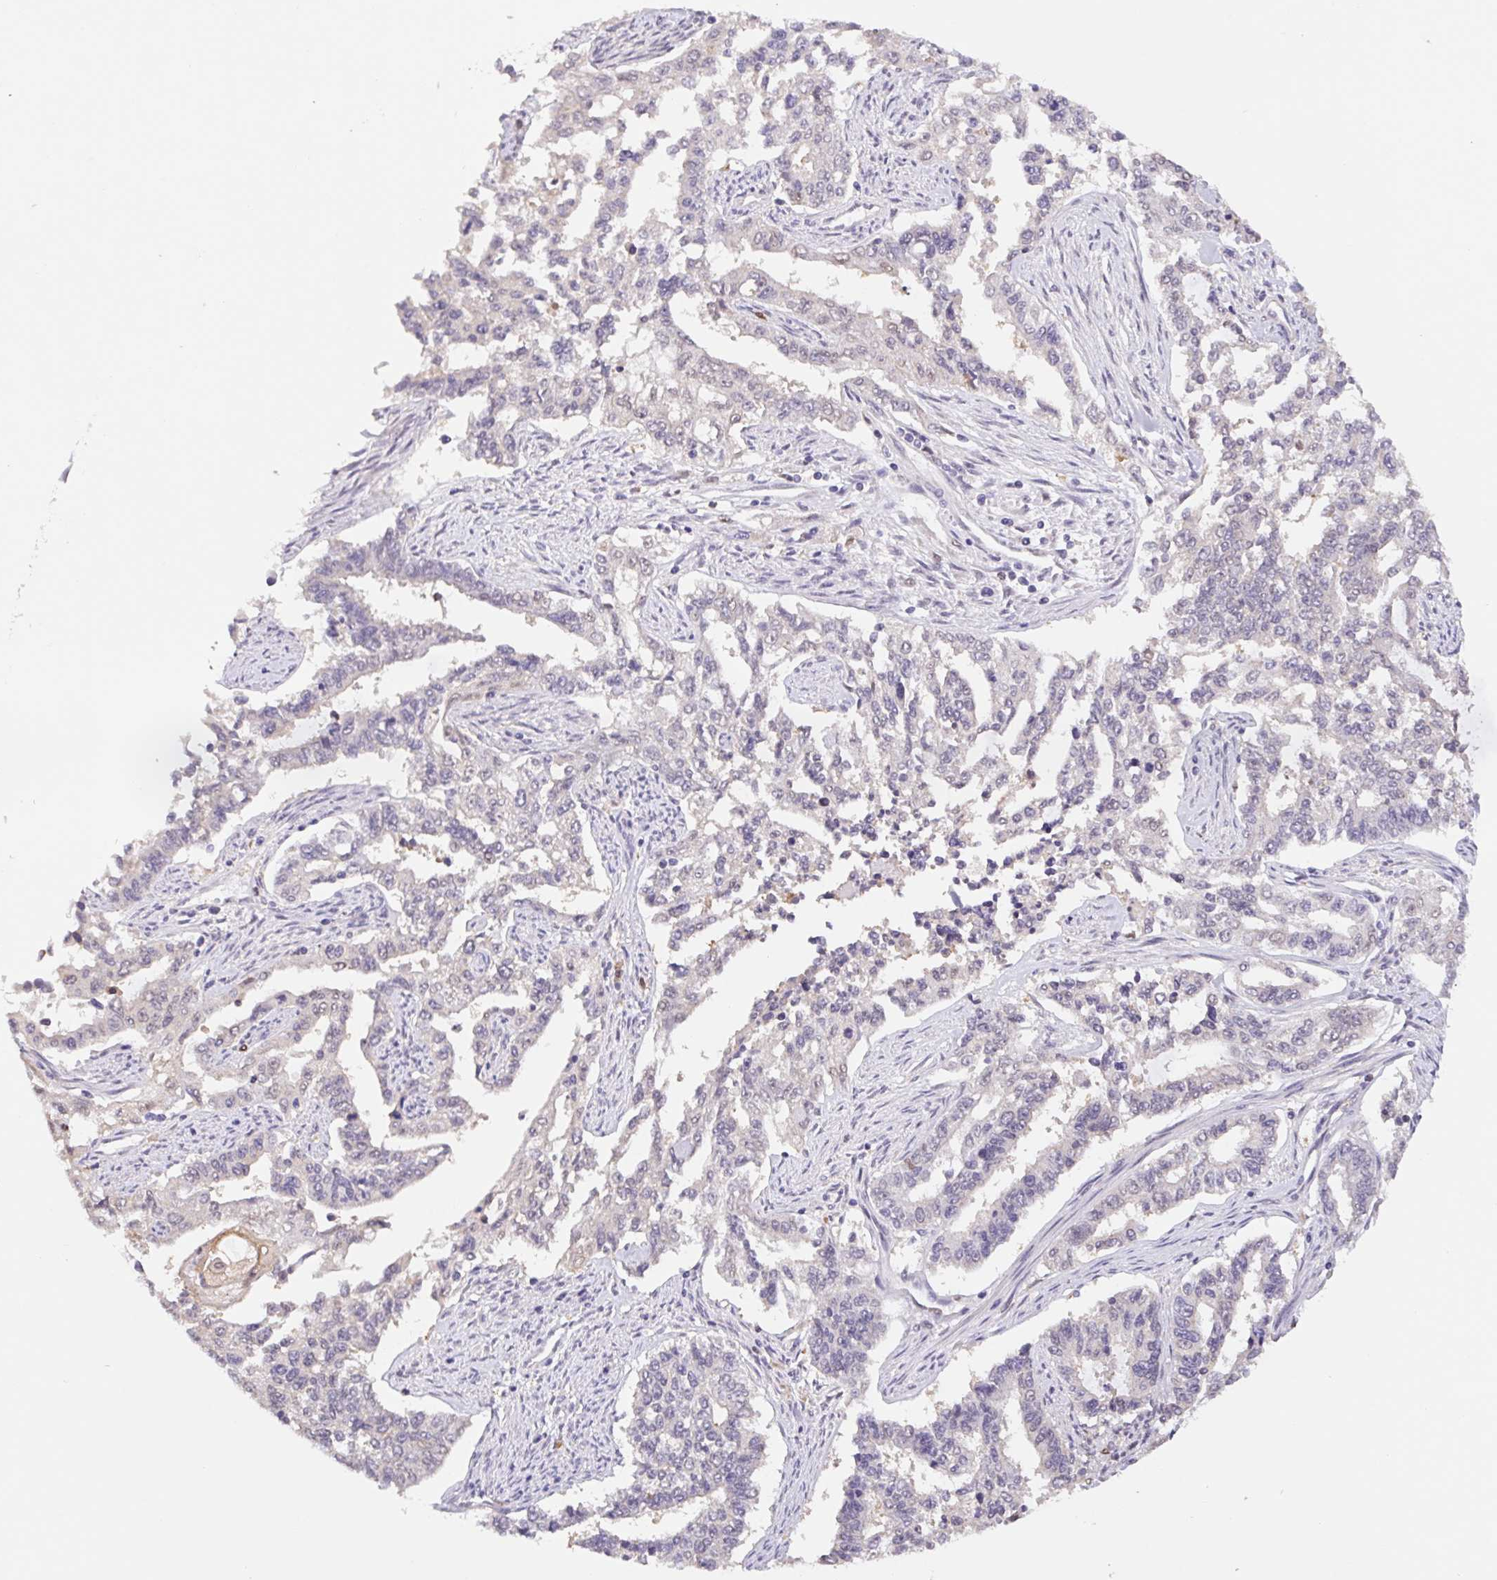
{"staining": {"intensity": "negative", "quantity": "none", "location": "none"}, "tissue": "endometrial cancer", "cell_type": "Tumor cells", "image_type": "cancer", "snomed": [{"axis": "morphology", "description": "Adenocarcinoma, NOS"}, {"axis": "topography", "description": "Uterus"}], "caption": "The histopathology image displays no significant positivity in tumor cells of adenocarcinoma (endometrial).", "gene": "L3MBTL4", "patient": {"sex": "female", "age": 59}}